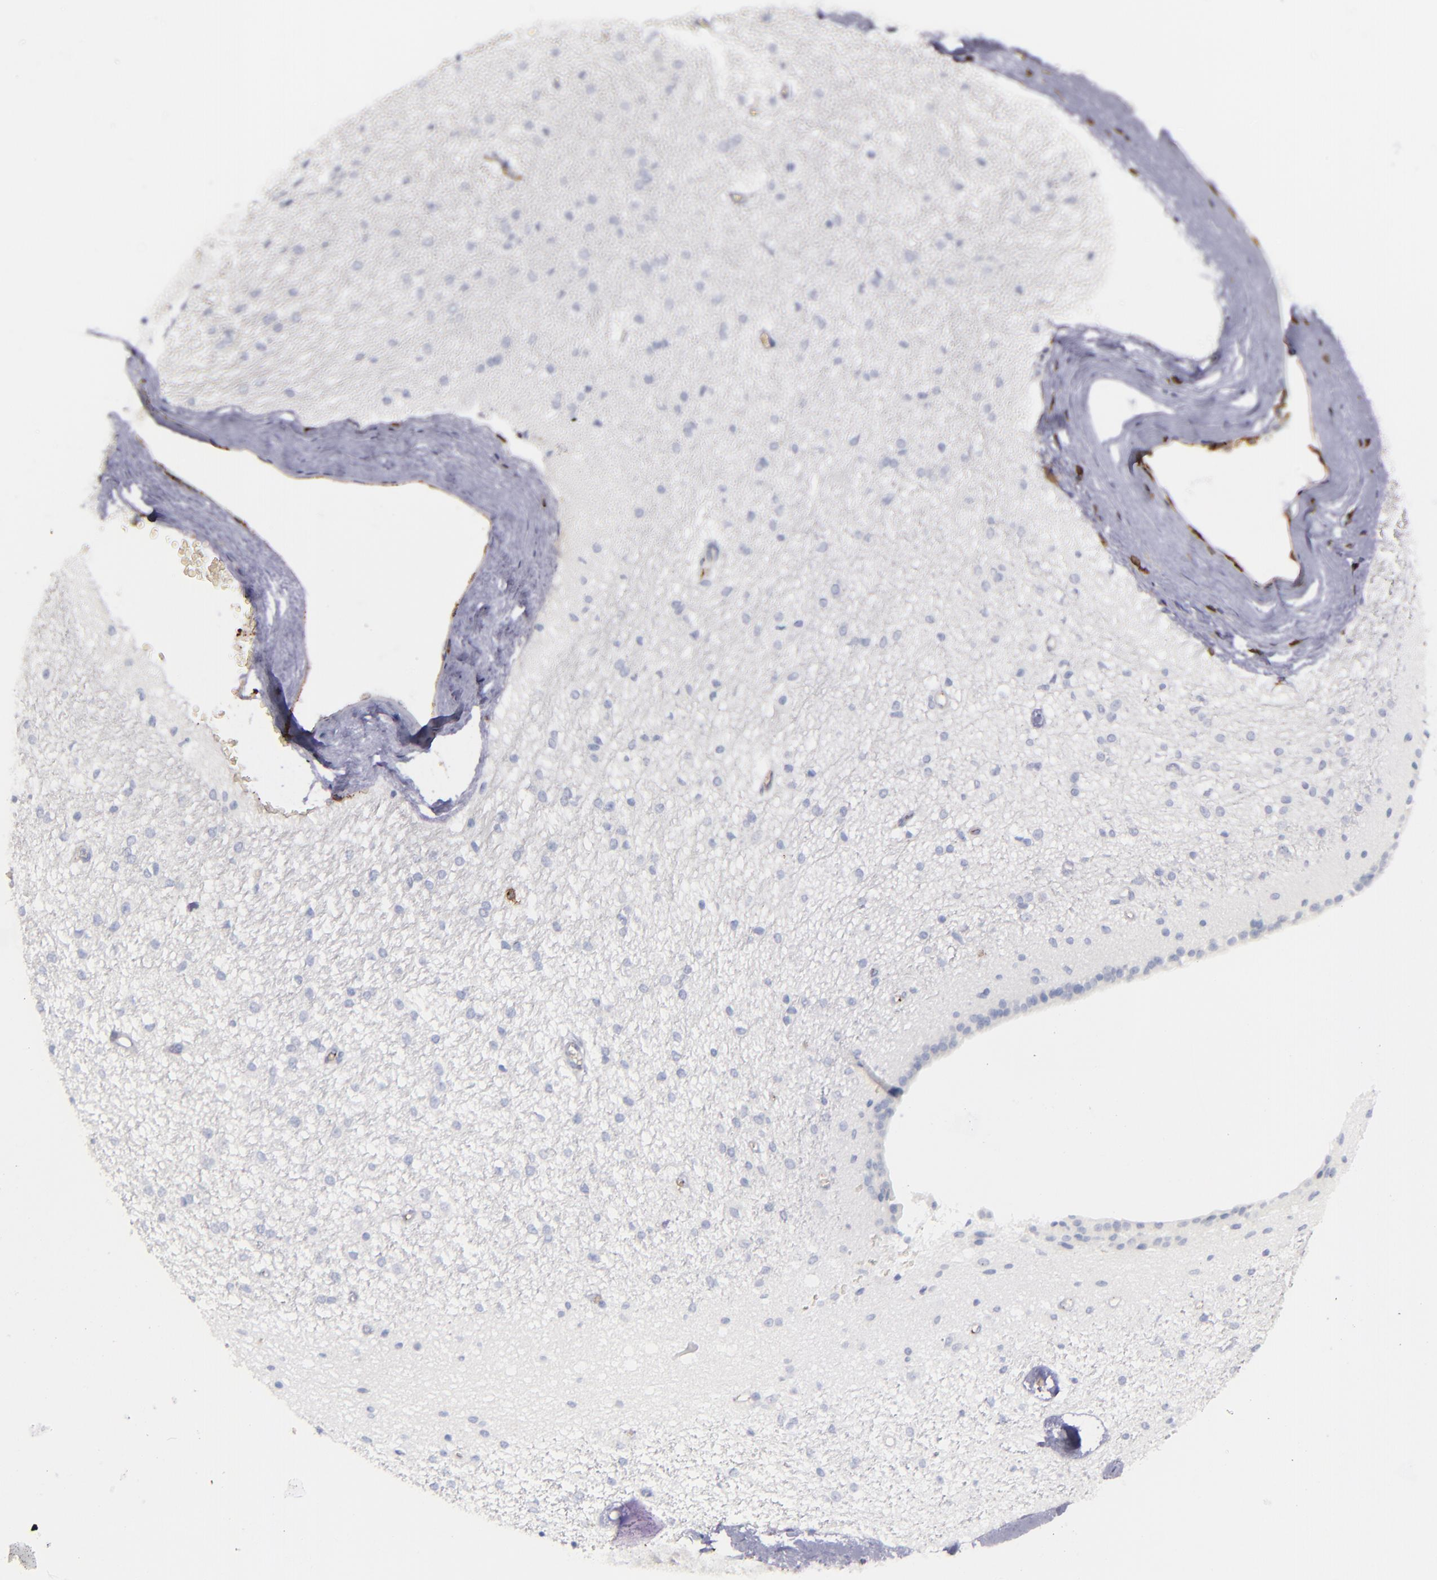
{"staining": {"intensity": "negative", "quantity": "none", "location": "none"}, "tissue": "caudate", "cell_type": "Glial cells", "image_type": "normal", "snomed": [{"axis": "morphology", "description": "Normal tissue, NOS"}, {"axis": "topography", "description": "Lateral ventricle wall"}], "caption": "Immunohistochemistry (IHC) of normal caudate displays no positivity in glial cells. (Stains: DAB (3,3'-diaminobenzidine) immunohistochemistry (IHC) with hematoxylin counter stain, Microscopy: brightfield microscopy at high magnification).", "gene": "CD27", "patient": {"sex": "female", "age": 19}}